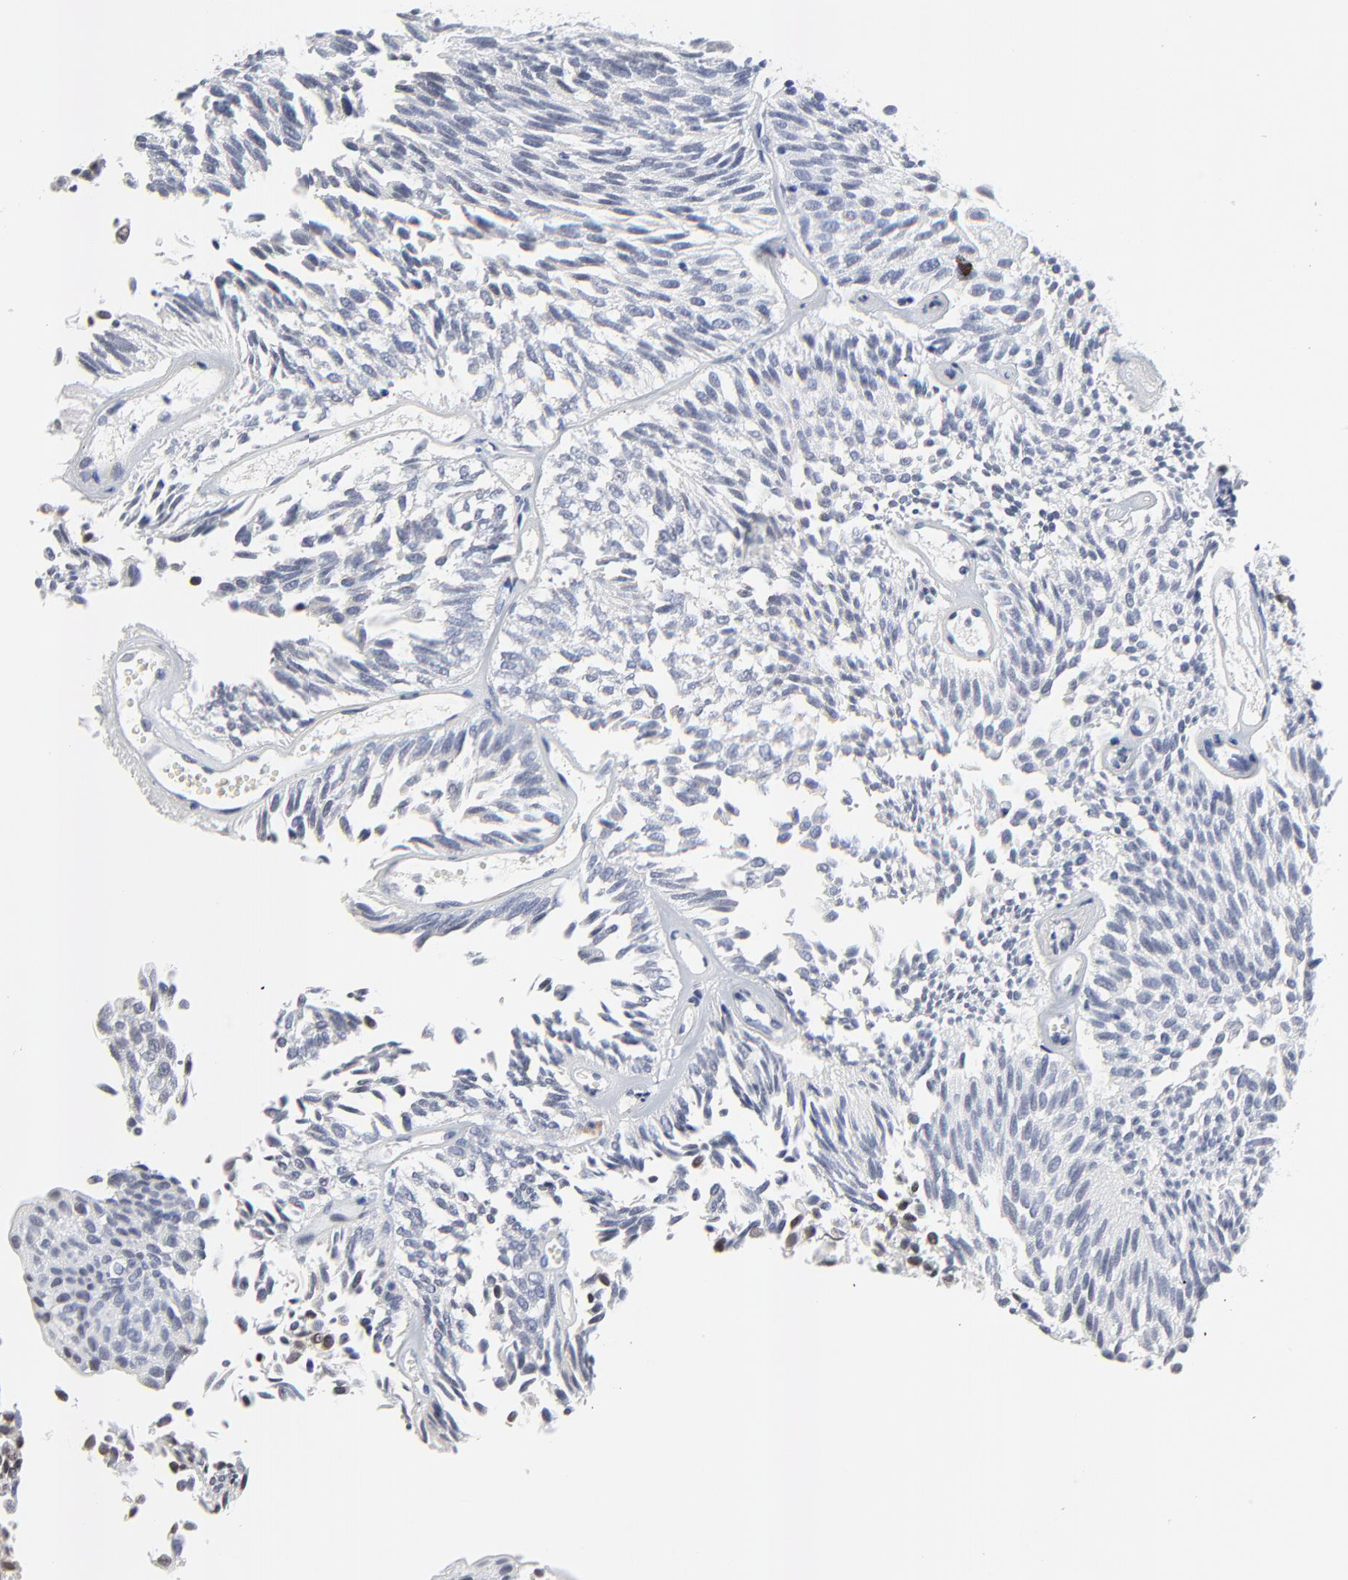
{"staining": {"intensity": "negative", "quantity": "none", "location": "none"}, "tissue": "urothelial cancer", "cell_type": "Tumor cells", "image_type": "cancer", "snomed": [{"axis": "morphology", "description": "Urothelial carcinoma, Low grade"}, {"axis": "topography", "description": "Urinary bladder"}], "caption": "A high-resolution histopathology image shows IHC staining of urothelial cancer, which shows no significant expression in tumor cells.", "gene": "NLGN3", "patient": {"sex": "male", "age": 76}}